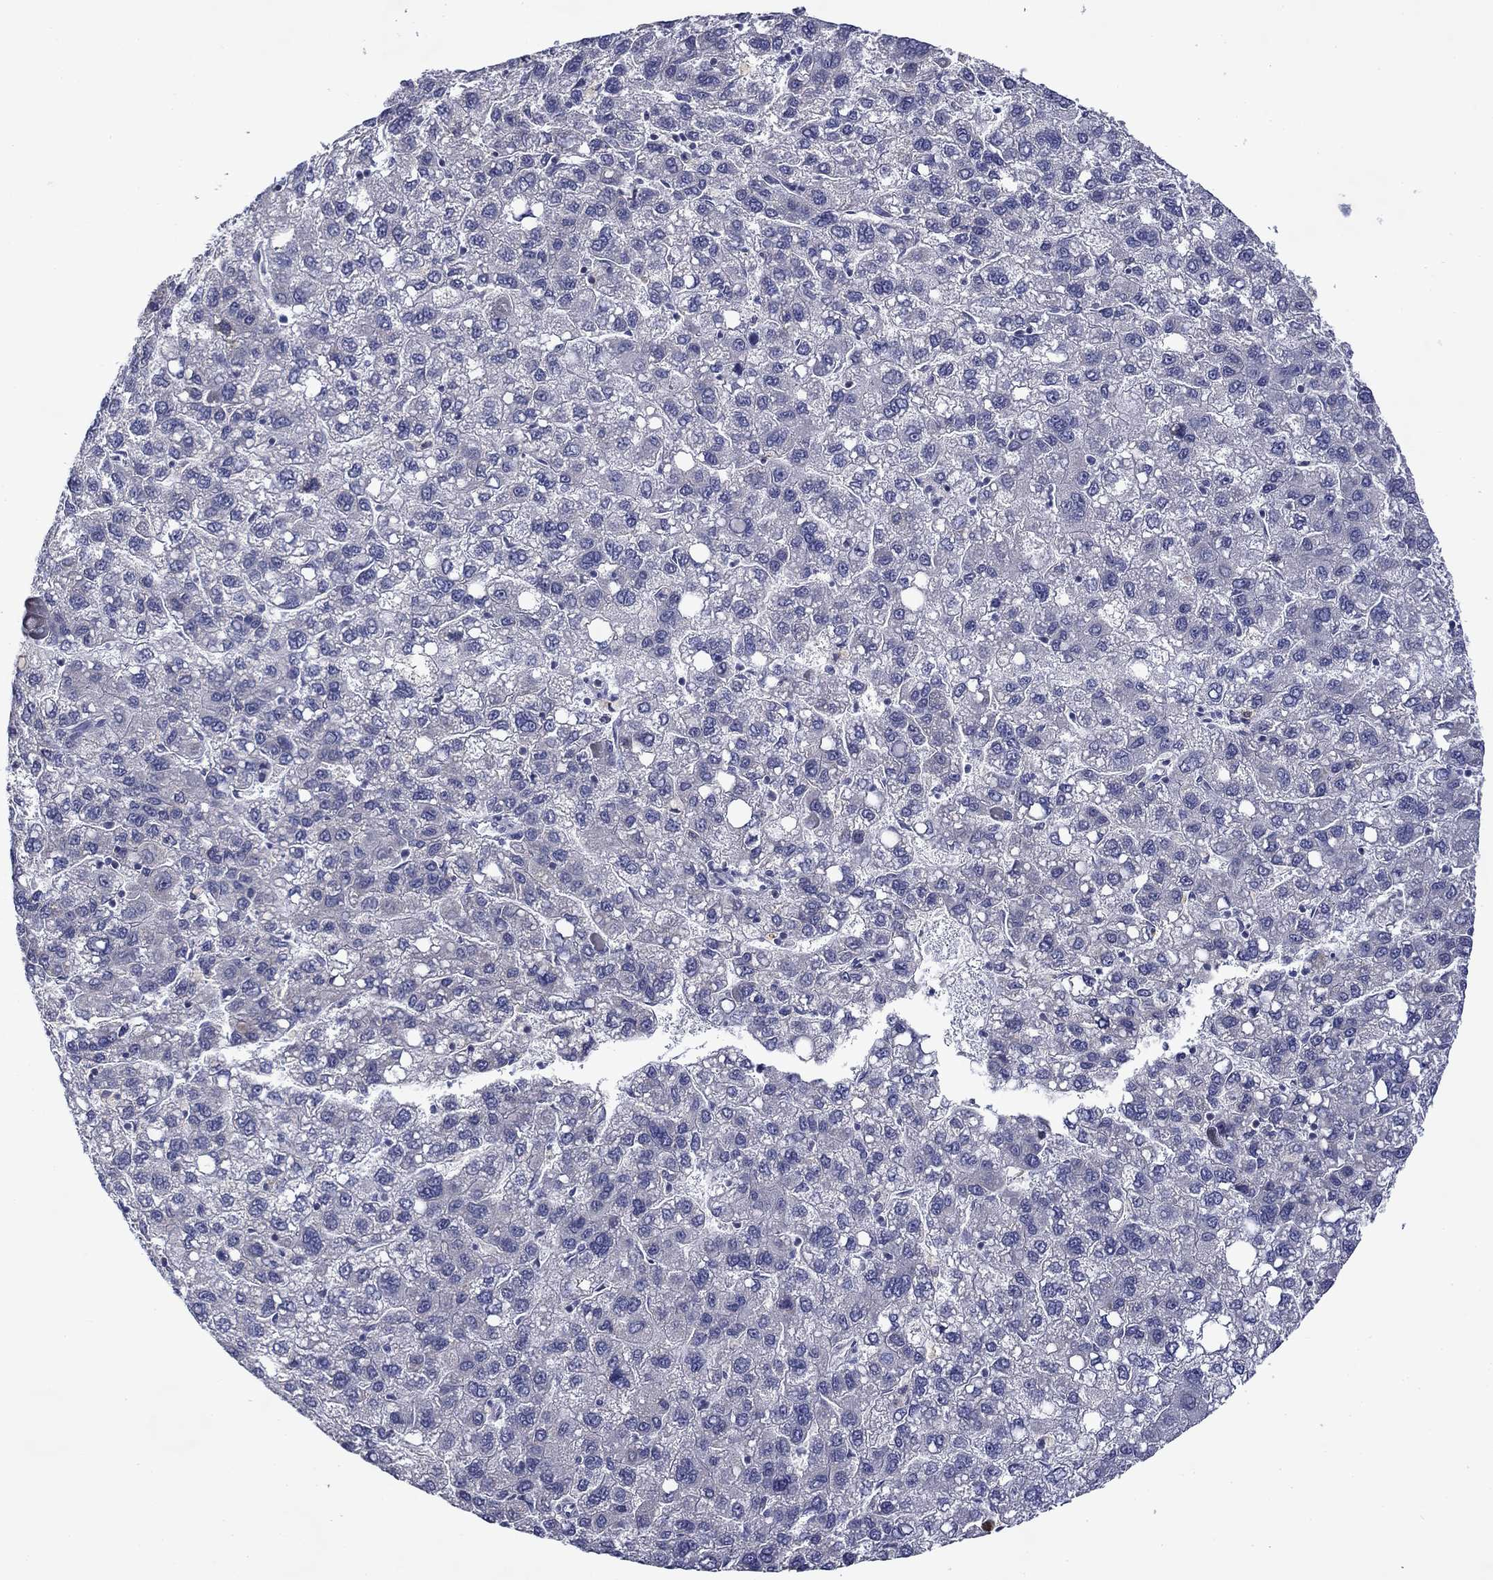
{"staining": {"intensity": "negative", "quantity": "none", "location": "none"}, "tissue": "liver cancer", "cell_type": "Tumor cells", "image_type": "cancer", "snomed": [{"axis": "morphology", "description": "Carcinoma, Hepatocellular, NOS"}, {"axis": "topography", "description": "Liver"}], "caption": "Immunohistochemistry micrograph of neoplastic tissue: liver hepatocellular carcinoma stained with DAB demonstrates no significant protein expression in tumor cells.", "gene": "SPATA7", "patient": {"sex": "female", "age": 82}}